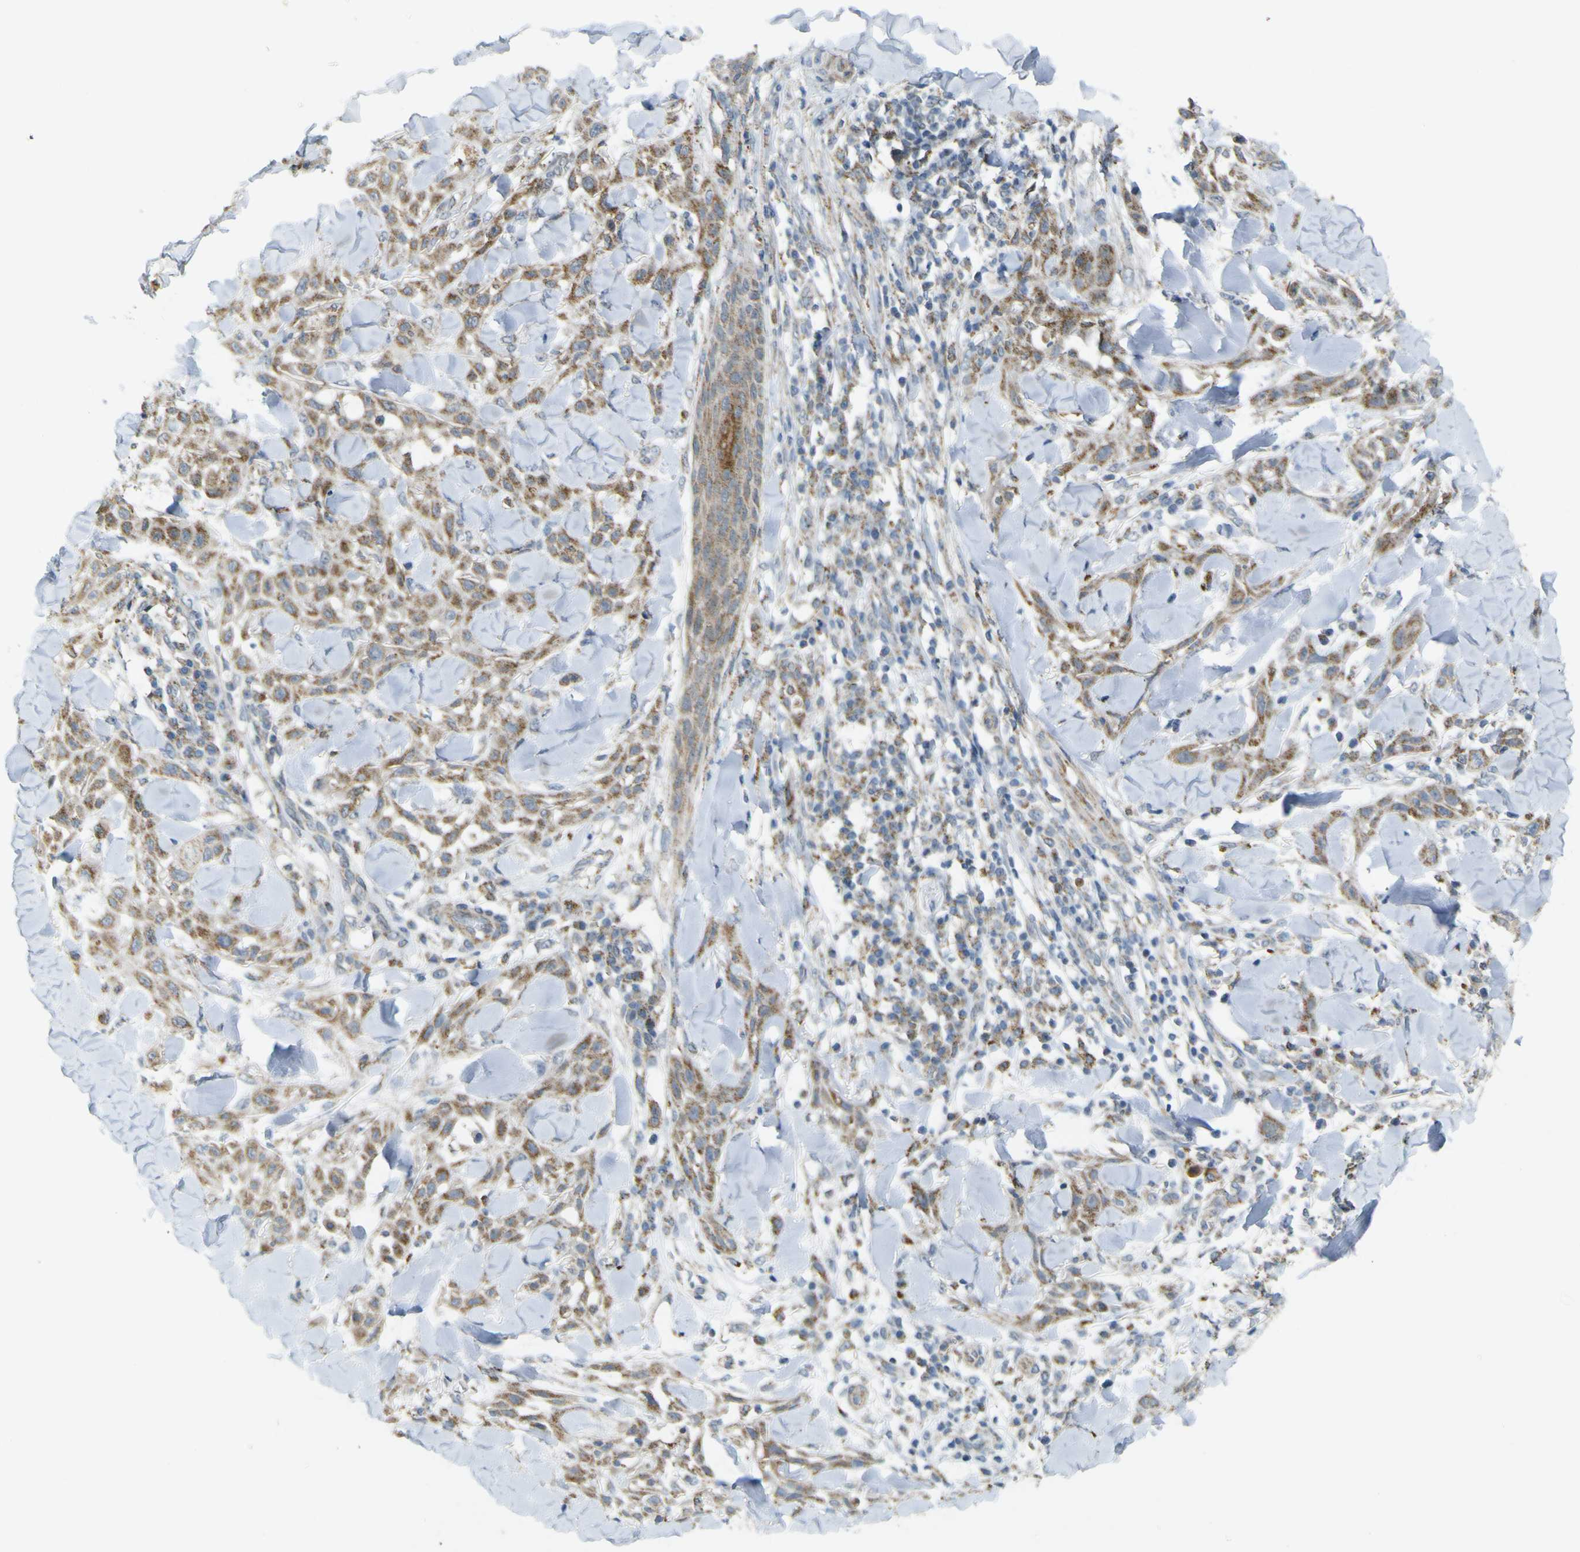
{"staining": {"intensity": "moderate", "quantity": ">75%", "location": "cytoplasmic/membranous"}, "tissue": "skin cancer", "cell_type": "Tumor cells", "image_type": "cancer", "snomed": [{"axis": "morphology", "description": "Squamous cell carcinoma, NOS"}, {"axis": "topography", "description": "Skin"}], "caption": "IHC micrograph of skin squamous cell carcinoma stained for a protein (brown), which exhibits medium levels of moderate cytoplasmic/membranous staining in about >75% of tumor cells.", "gene": "ACBD5", "patient": {"sex": "male", "age": 24}}